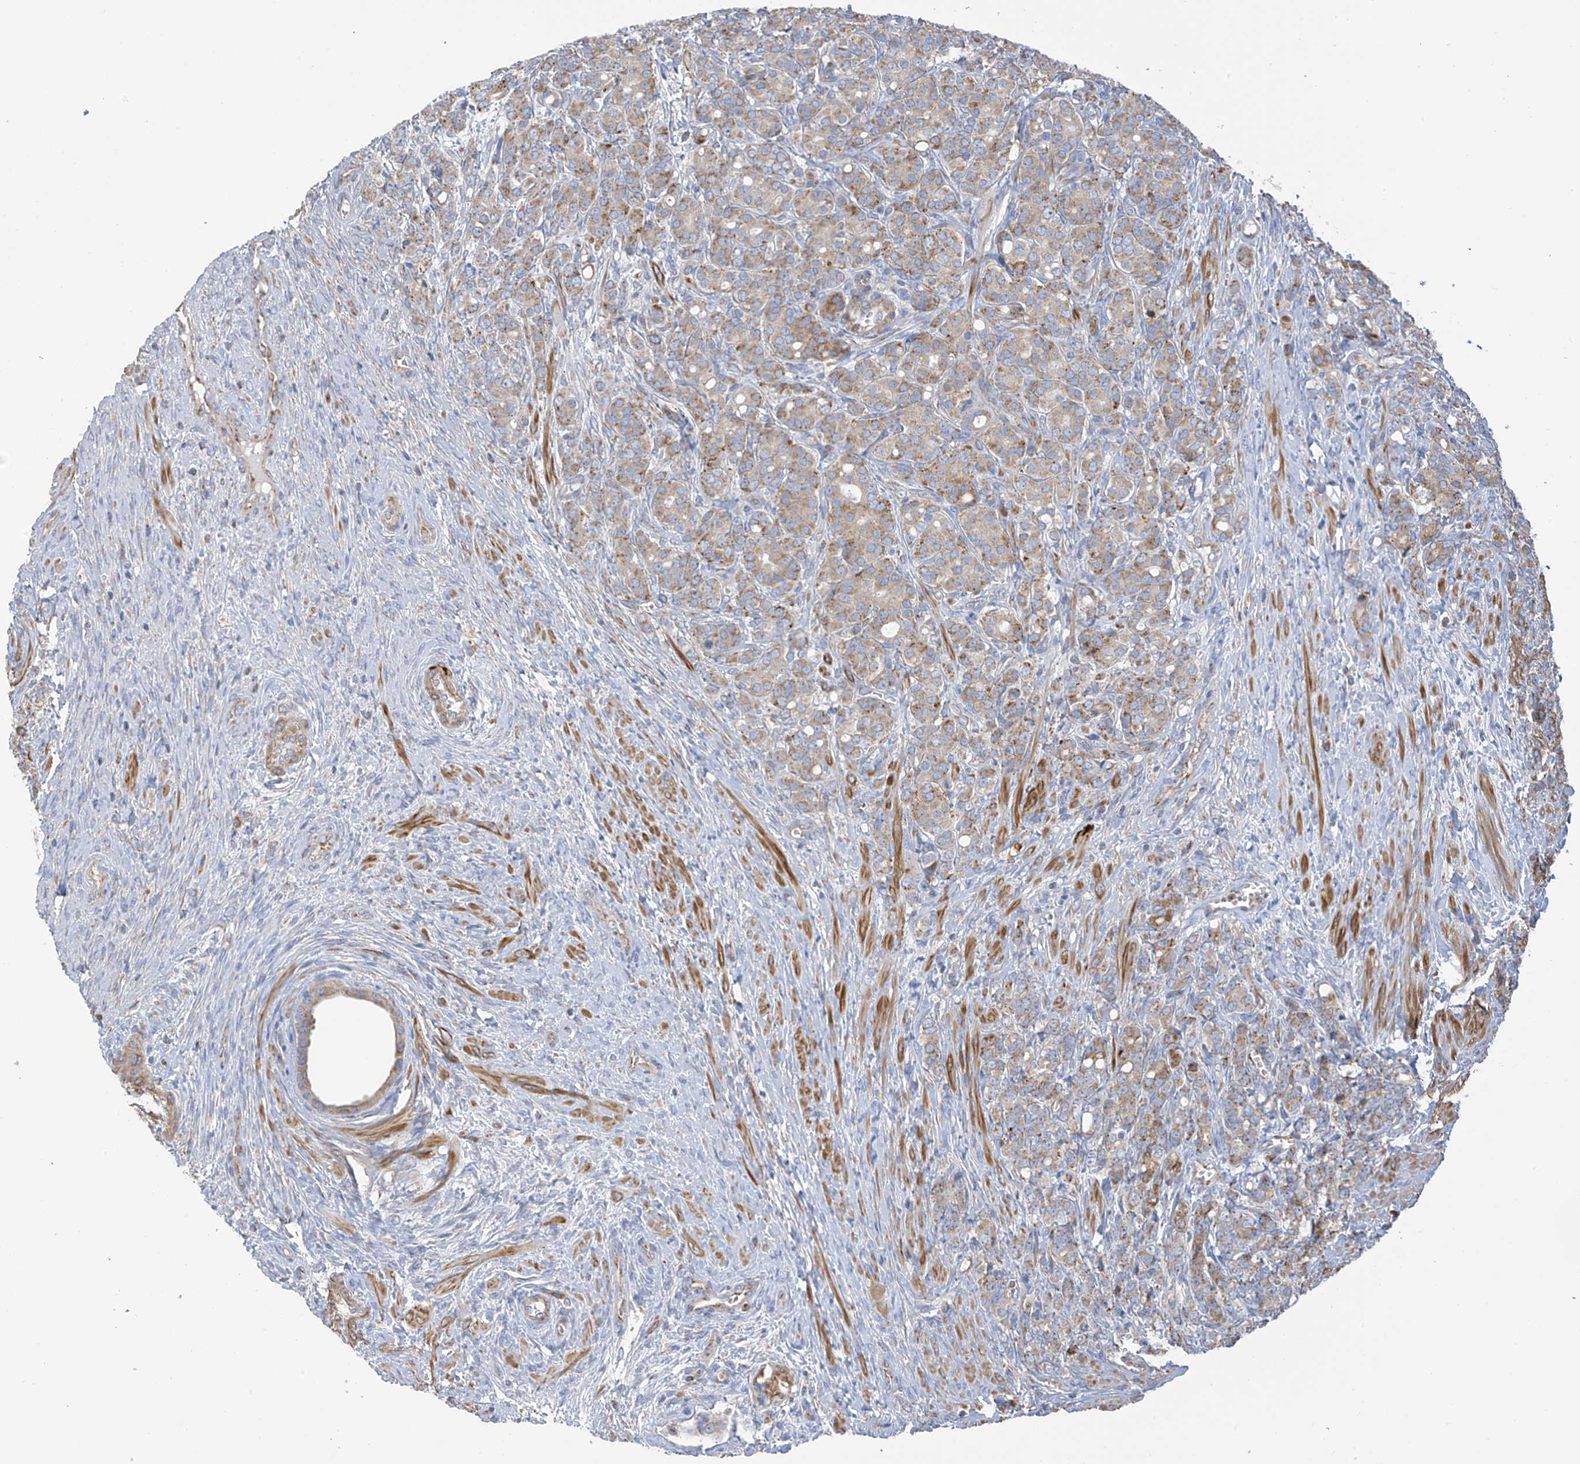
{"staining": {"intensity": "moderate", "quantity": "25%-75%", "location": "cytoplasmic/membranous"}, "tissue": "prostate cancer", "cell_type": "Tumor cells", "image_type": "cancer", "snomed": [{"axis": "morphology", "description": "Adenocarcinoma, High grade"}, {"axis": "topography", "description": "Prostate"}], "caption": "IHC (DAB (3,3'-diaminobenzidine)) staining of high-grade adenocarcinoma (prostate) demonstrates moderate cytoplasmic/membranous protein staining in about 25%-75% of tumor cells. The staining was performed using DAB (3,3'-diaminobenzidine) to visualize the protein expression in brown, while the nuclei were stained in blue with hematoxylin (Magnification: 20x).", "gene": "ITM2B", "patient": {"sex": "male", "age": 62}}